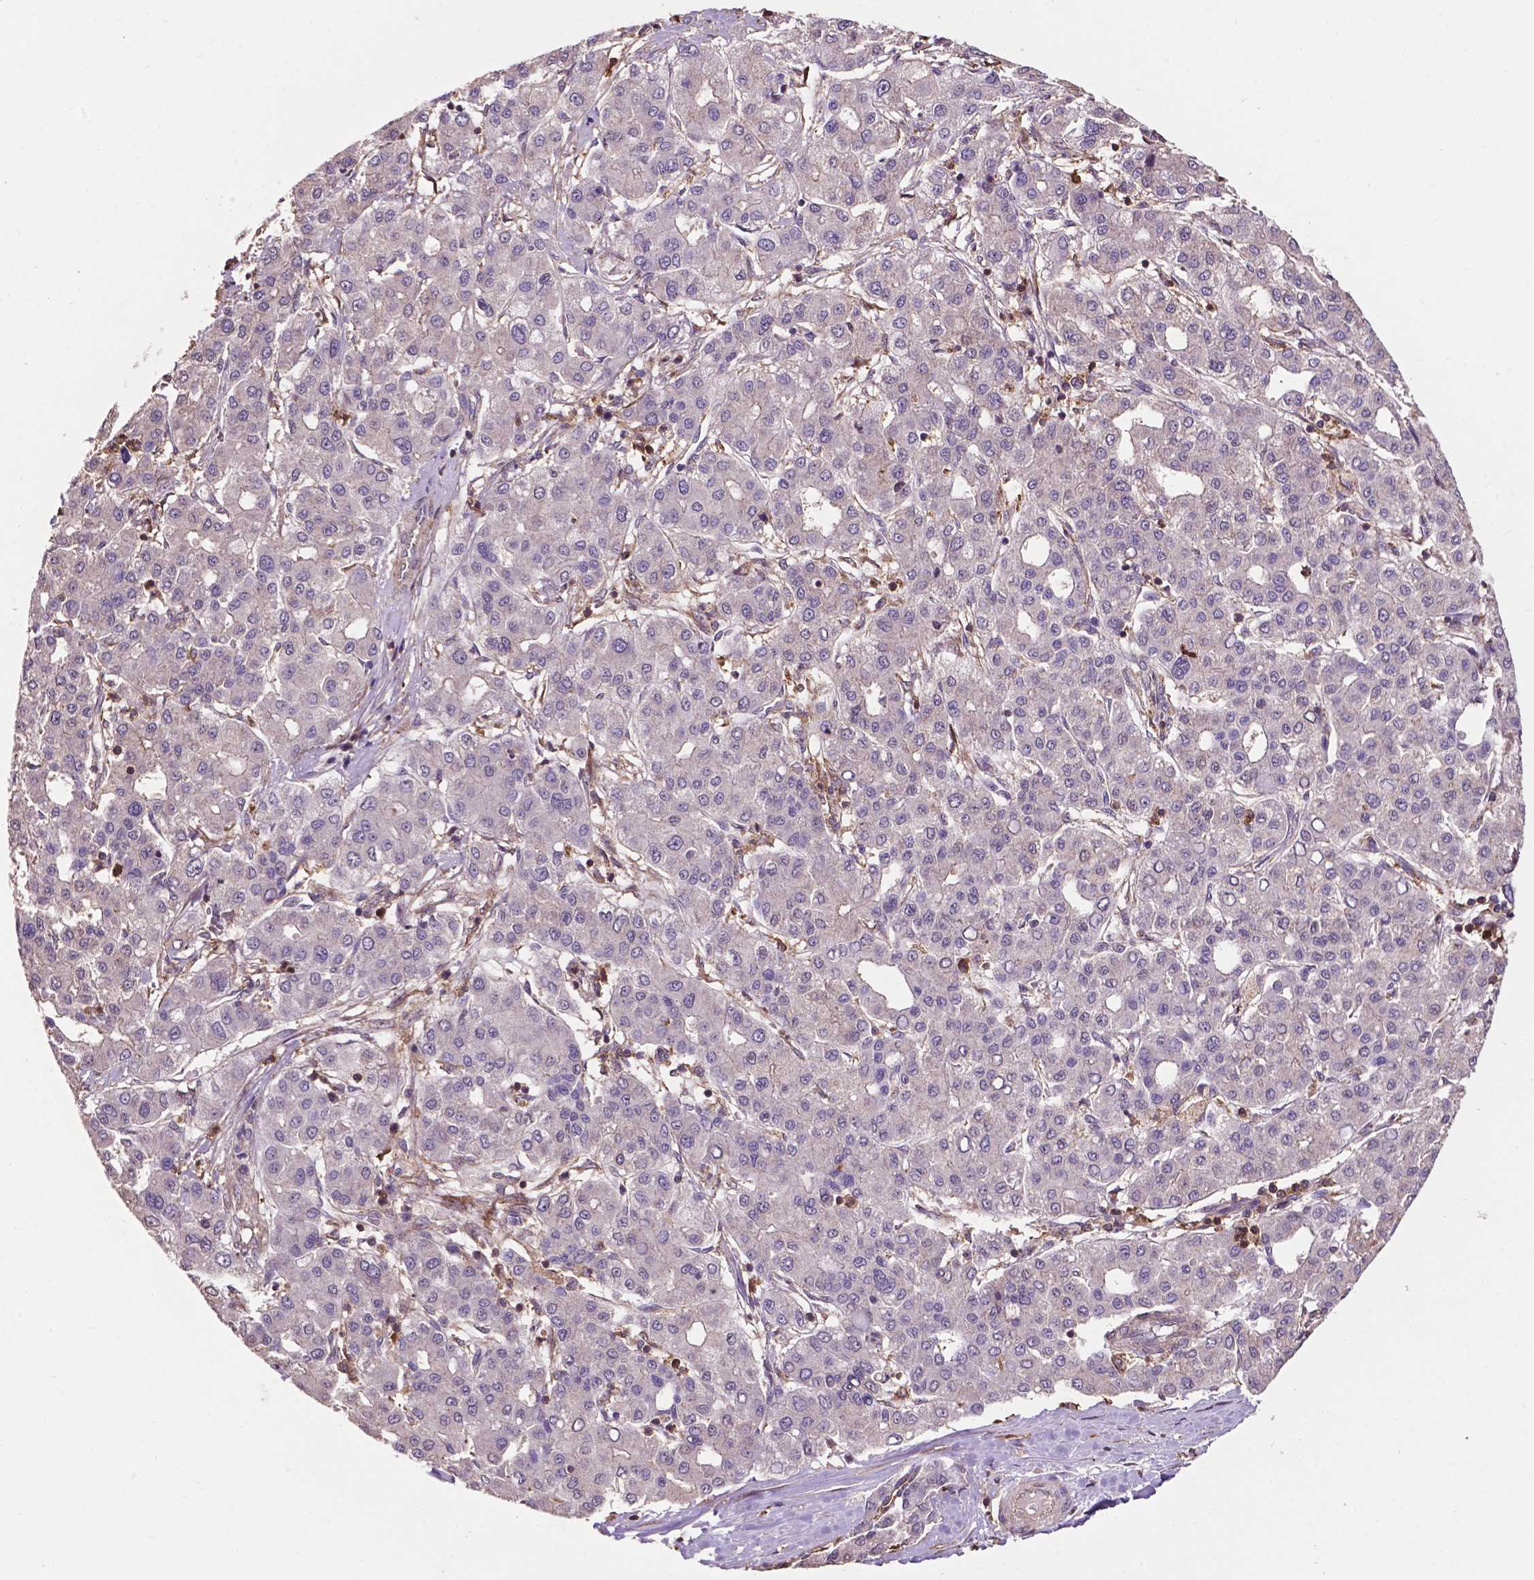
{"staining": {"intensity": "negative", "quantity": "none", "location": "none"}, "tissue": "liver cancer", "cell_type": "Tumor cells", "image_type": "cancer", "snomed": [{"axis": "morphology", "description": "Carcinoma, Hepatocellular, NOS"}, {"axis": "topography", "description": "Liver"}], "caption": "High magnification brightfield microscopy of liver cancer stained with DAB (3,3'-diaminobenzidine) (brown) and counterstained with hematoxylin (blue): tumor cells show no significant positivity.", "gene": "SMAD3", "patient": {"sex": "male", "age": 65}}